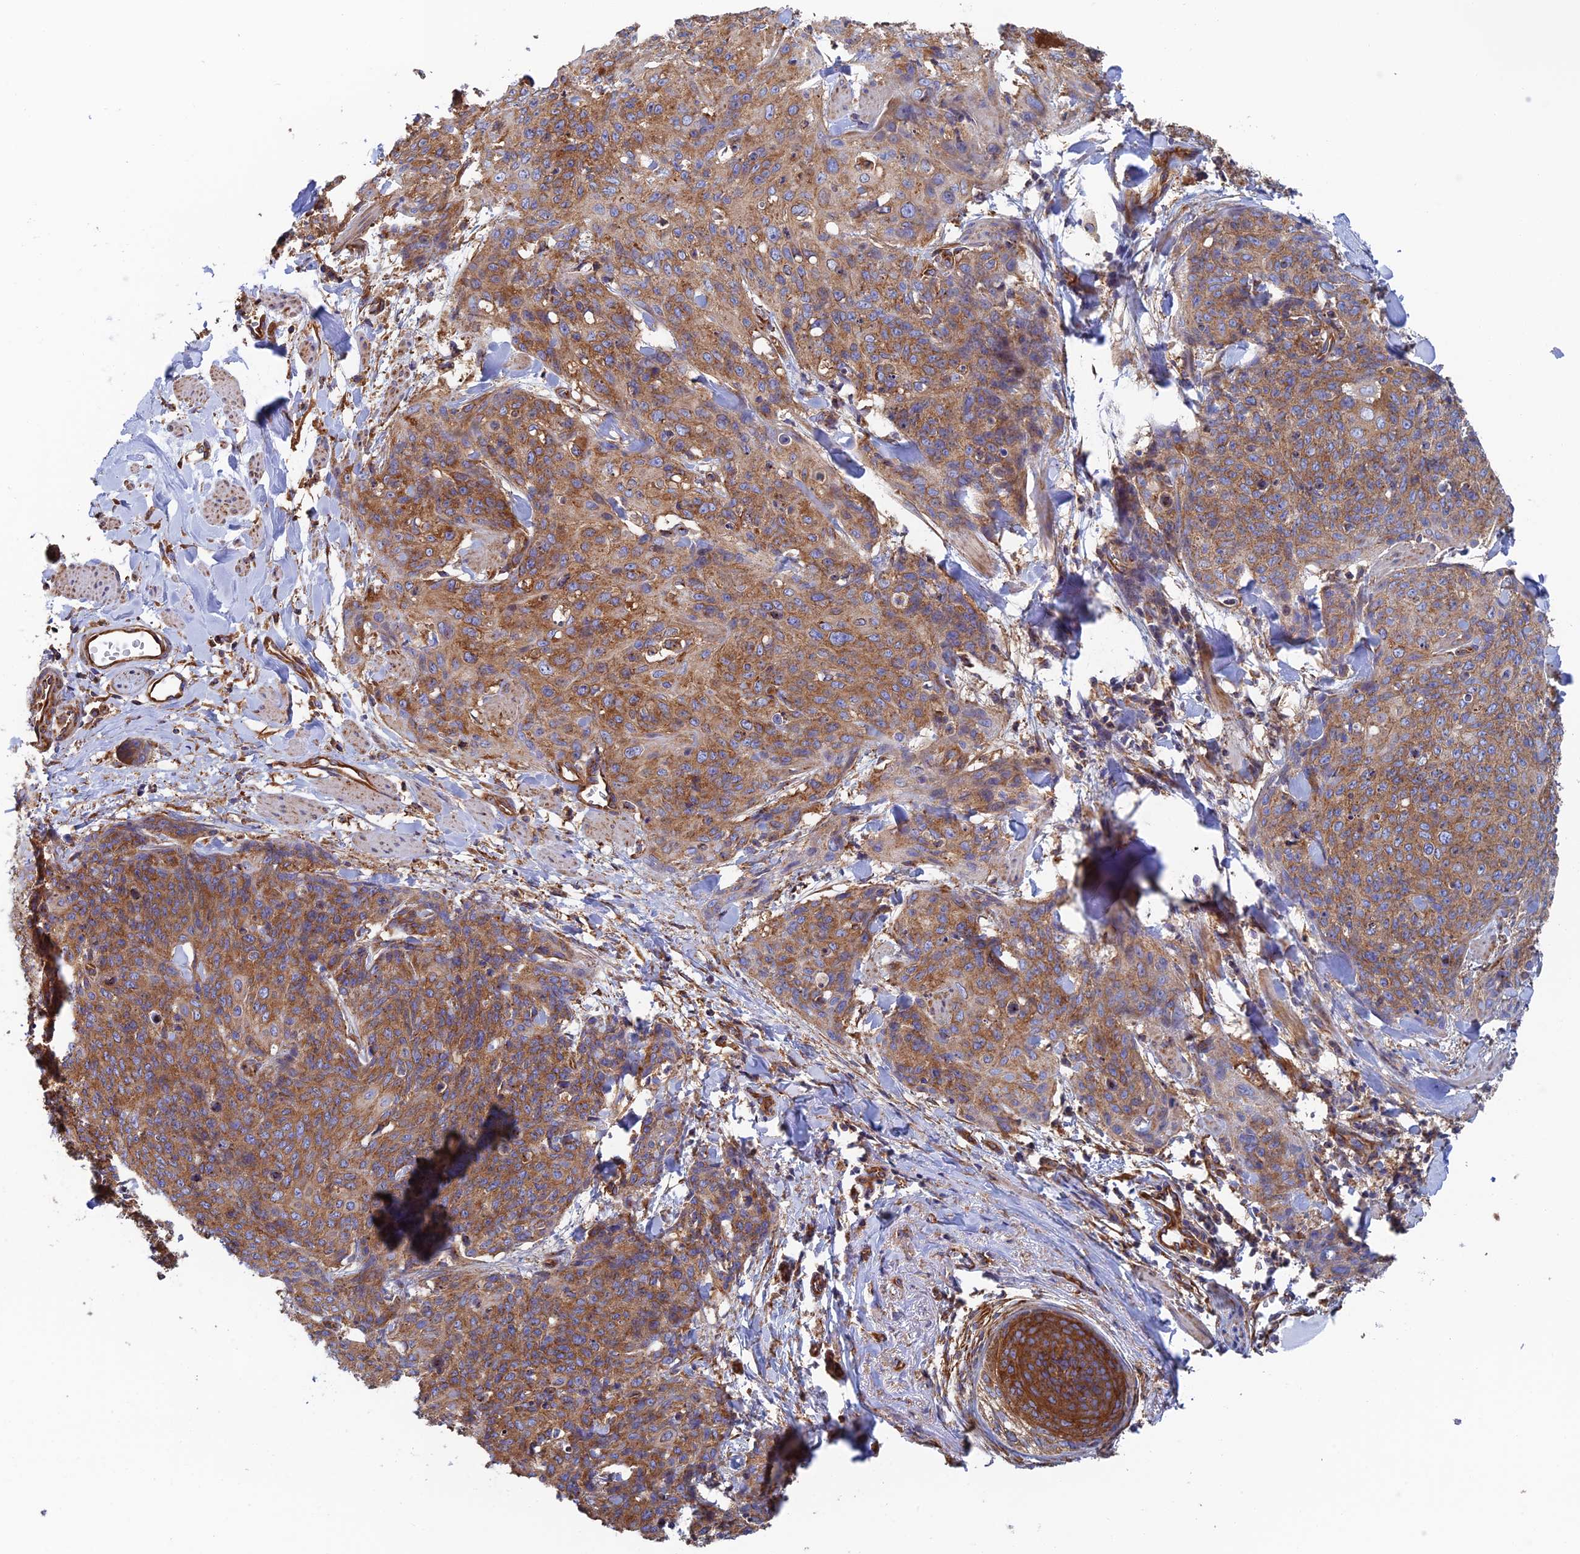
{"staining": {"intensity": "moderate", "quantity": ">75%", "location": "cytoplasmic/membranous"}, "tissue": "skin cancer", "cell_type": "Tumor cells", "image_type": "cancer", "snomed": [{"axis": "morphology", "description": "Squamous cell carcinoma, NOS"}, {"axis": "topography", "description": "Skin"}, {"axis": "topography", "description": "Vulva"}], "caption": "Immunohistochemical staining of skin cancer (squamous cell carcinoma) shows medium levels of moderate cytoplasmic/membranous protein expression in approximately >75% of tumor cells. The protein is stained brown, and the nuclei are stained in blue (DAB IHC with brightfield microscopy, high magnification).", "gene": "DCTN2", "patient": {"sex": "female", "age": 85}}